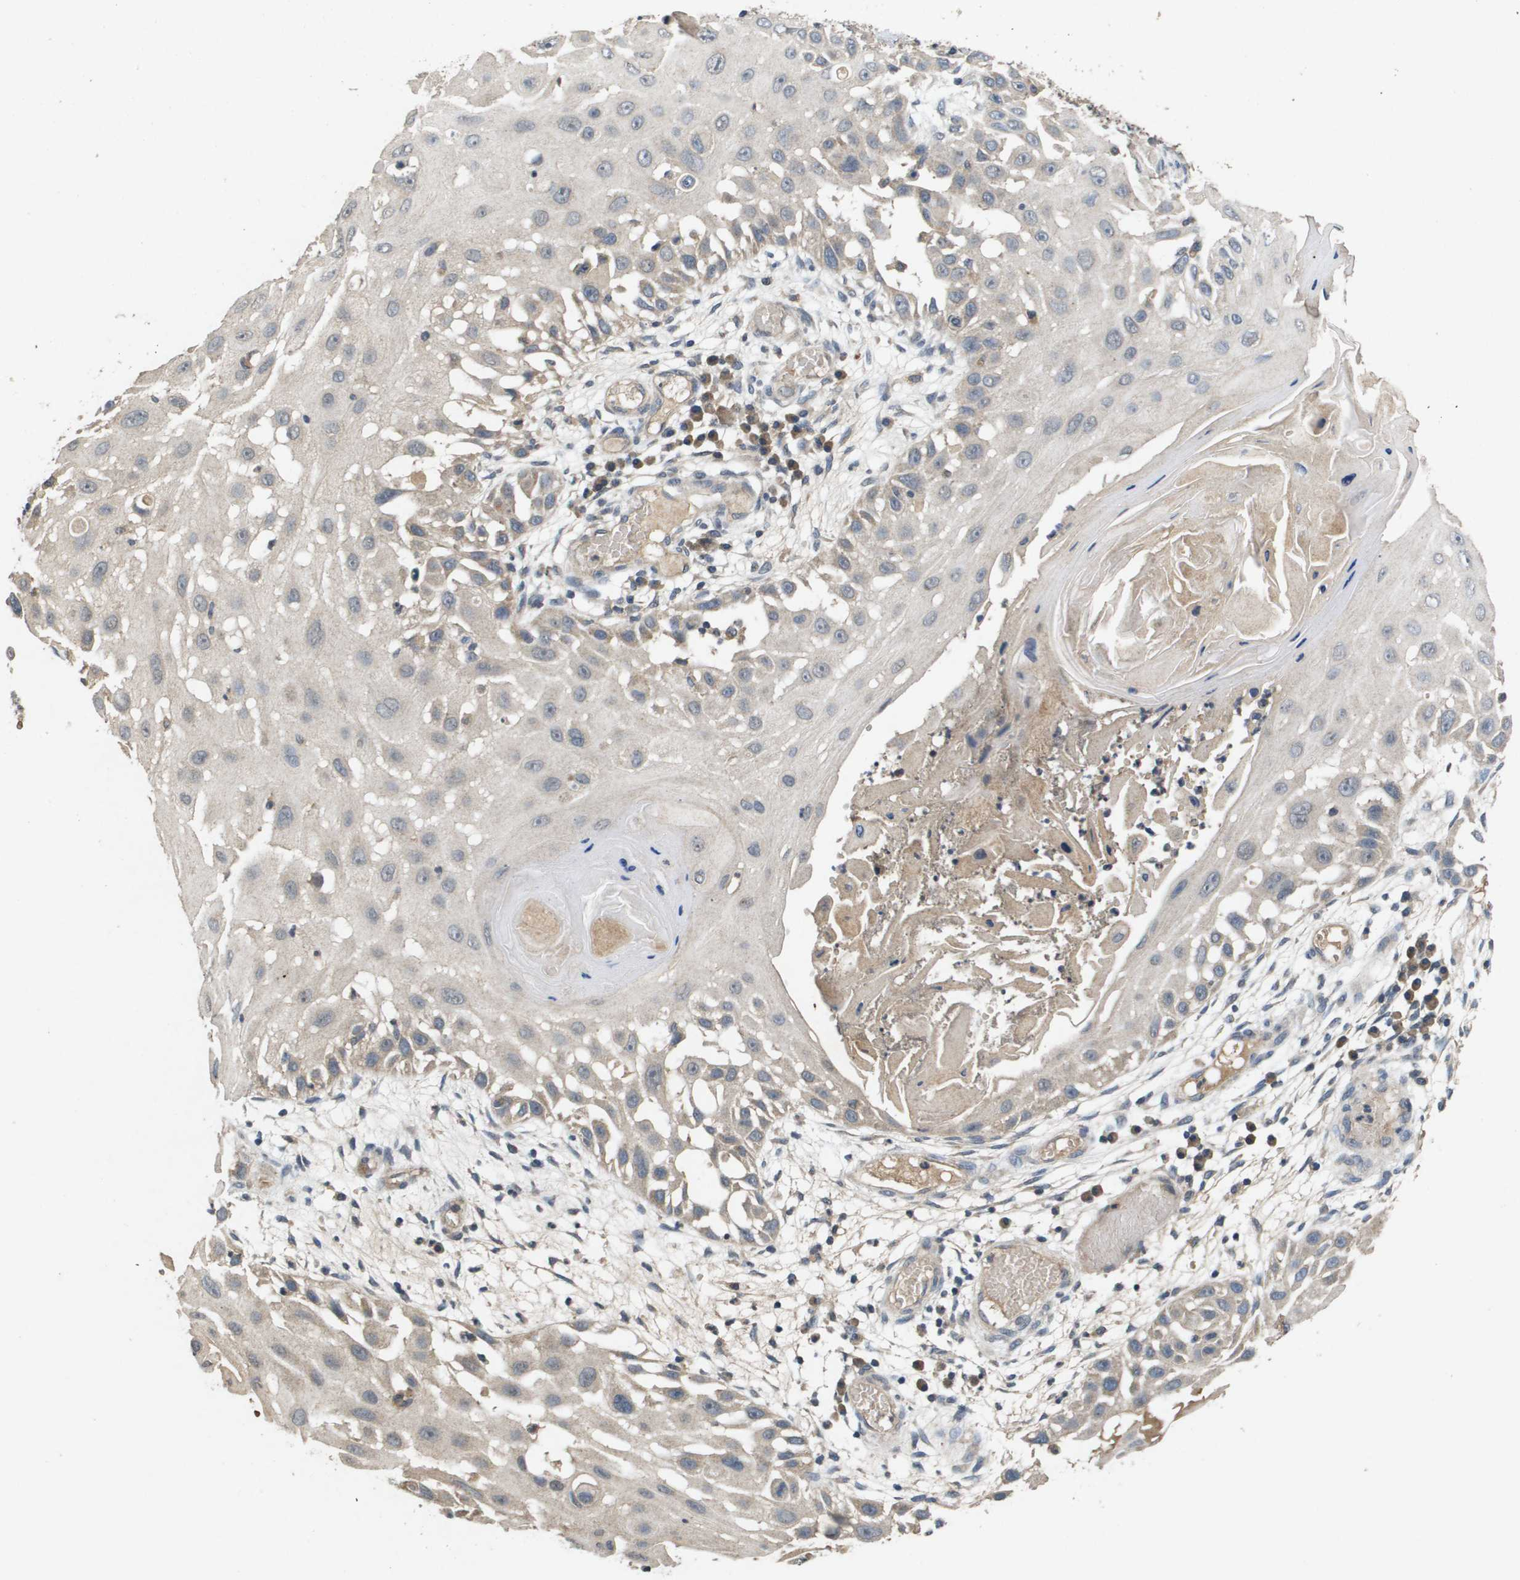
{"staining": {"intensity": "weak", "quantity": "<25%", "location": "cytoplasmic/membranous"}, "tissue": "skin cancer", "cell_type": "Tumor cells", "image_type": "cancer", "snomed": [{"axis": "morphology", "description": "Squamous cell carcinoma, NOS"}, {"axis": "topography", "description": "Skin"}], "caption": "Immunohistochemistry image of human squamous cell carcinoma (skin) stained for a protein (brown), which displays no staining in tumor cells.", "gene": "PROC", "patient": {"sex": "female", "age": 44}}